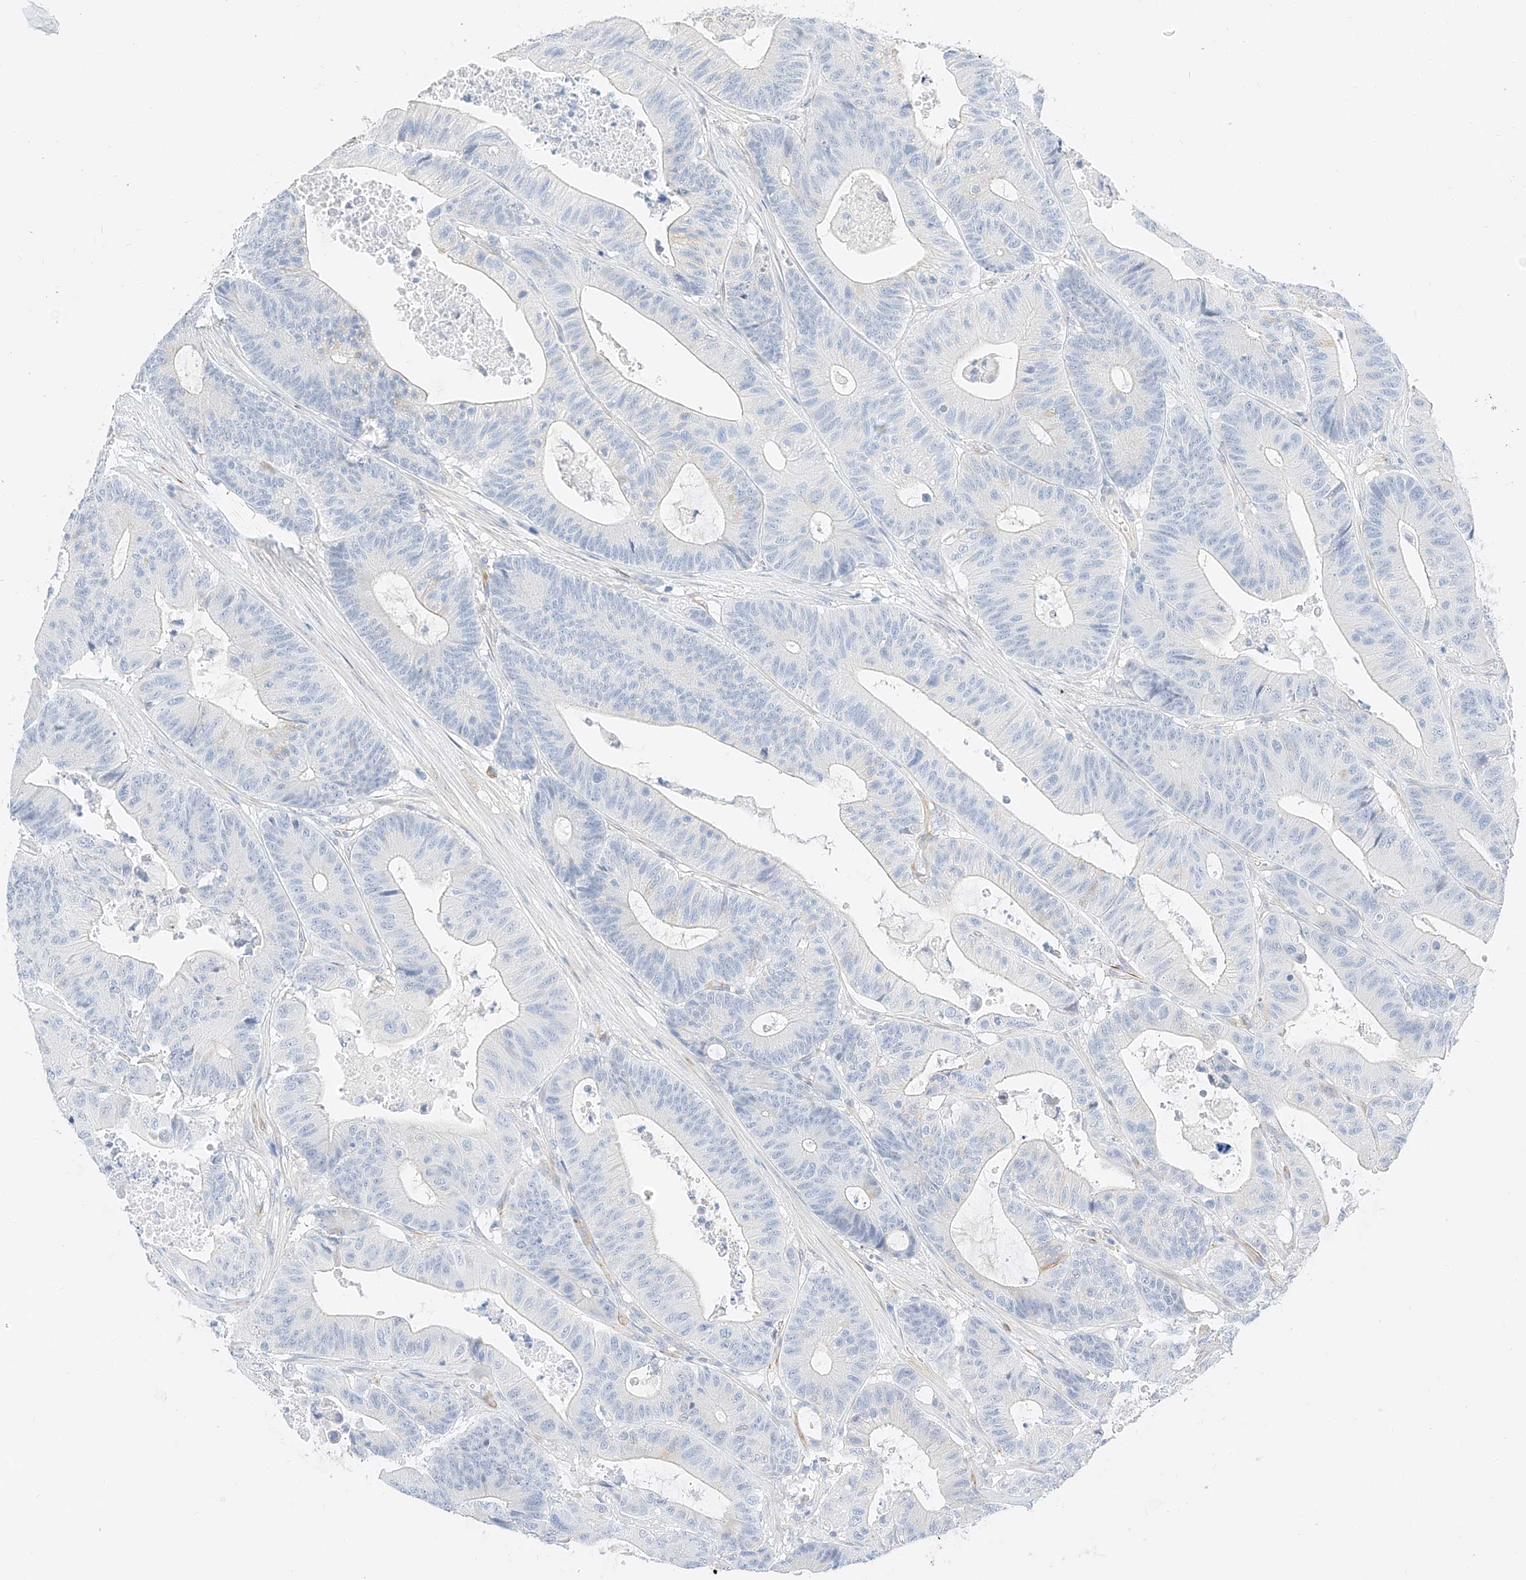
{"staining": {"intensity": "negative", "quantity": "none", "location": "none"}, "tissue": "colorectal cancer", "cell_type": "Tumor cells", "image_type": "cancer", "snomed": [{"axis": "morphology", "description": "Adenocarcinoma, NOS"}, {"axis": "topography", "description": "Colon"}], "caption": "Colorectal cancer was stained to show a protein in brown. There is no significant expression in tumor cells.", "gene": "CDCP2", "patient": {"sex": "female", "age": 84}}